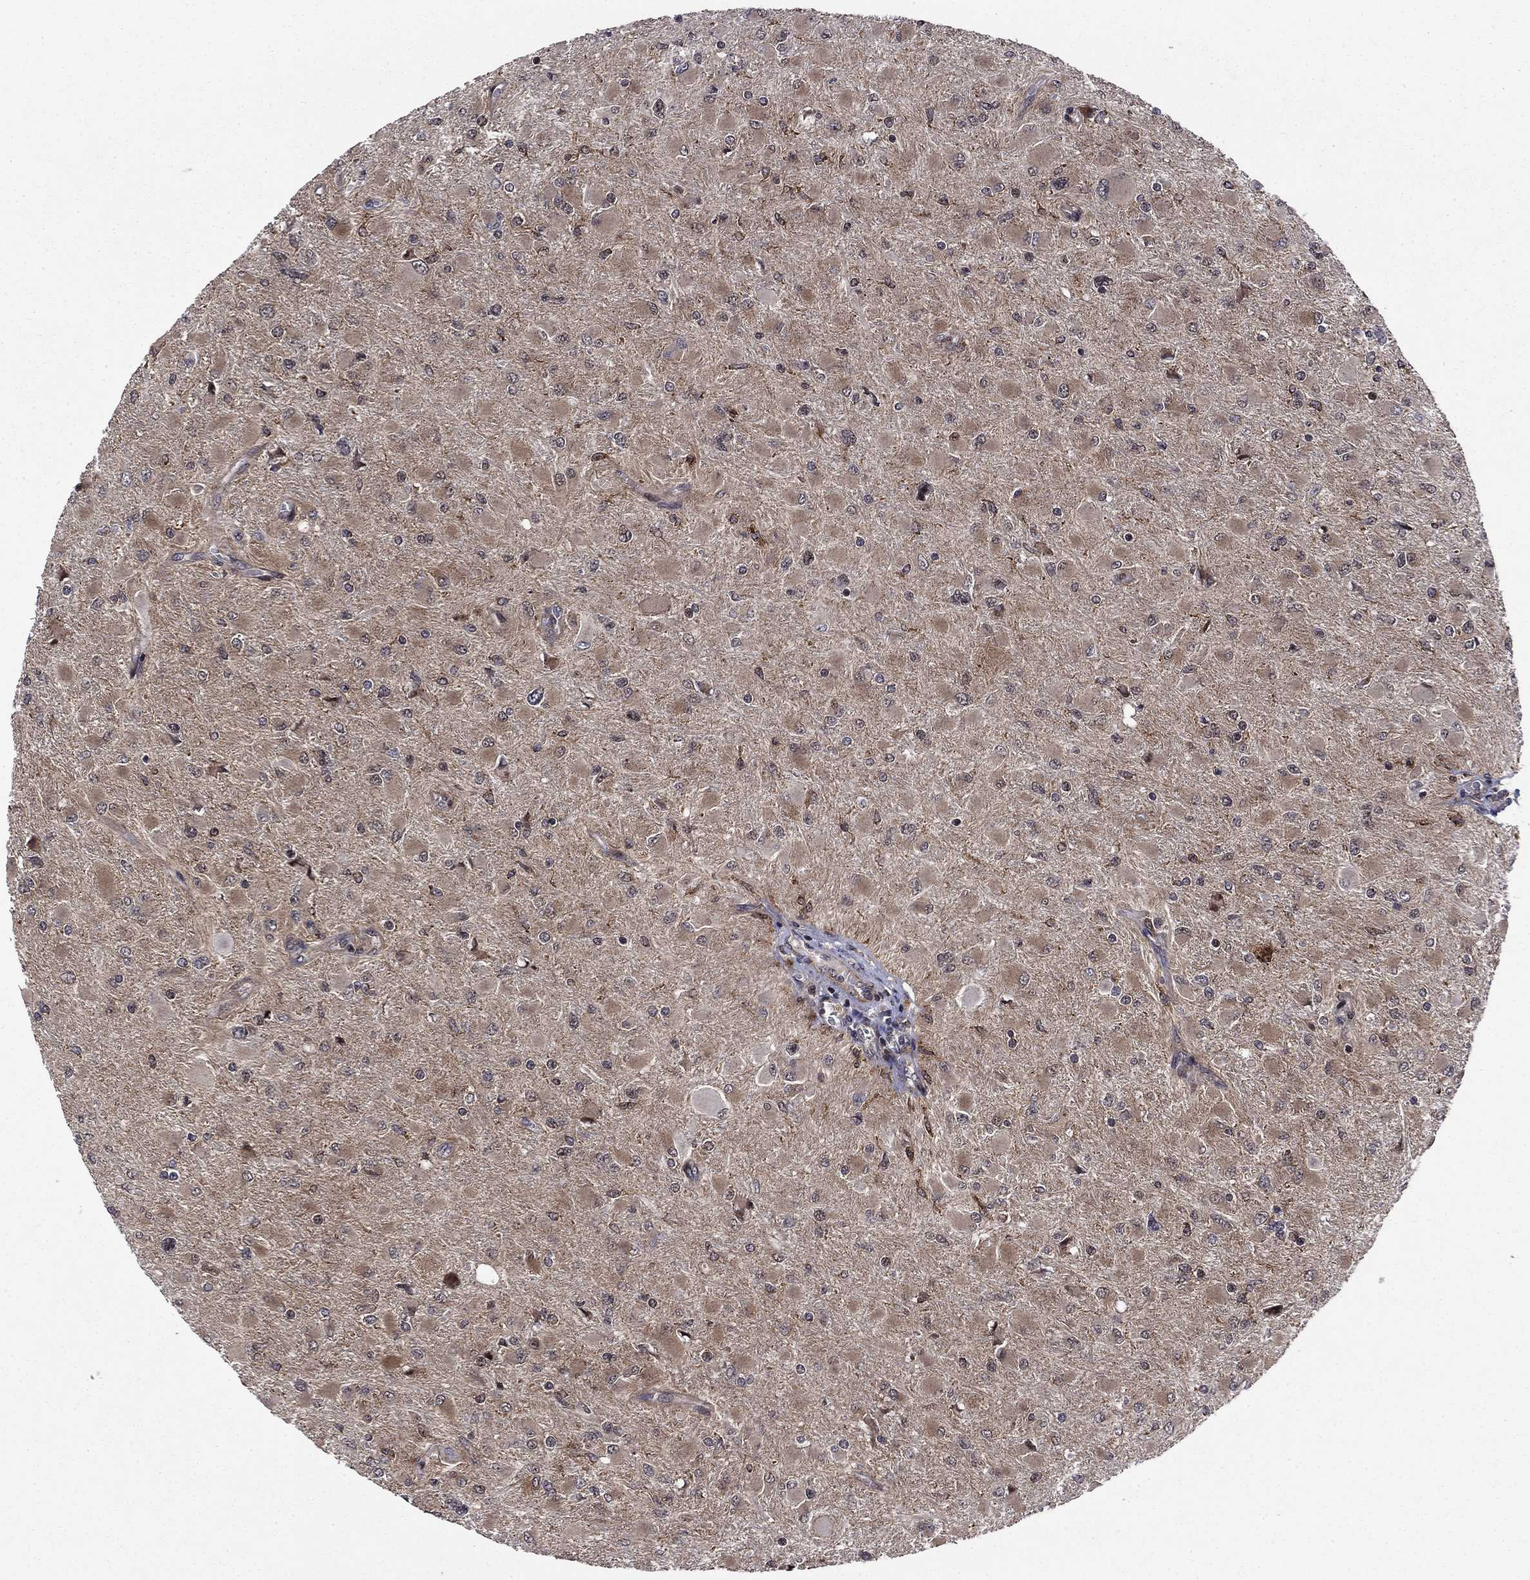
{"staining": {"intensity": "weak", "quantity": ">75%", "location": "cytoplasmic/membranous"}, "tissue": "glioma", "cell_type": "Tumor cells", "image_type": "cancer", "snomed": [{"axis": "morphology", "description": "Glioma, malignant, High grade"}, {"axis": "topography", "description": "Cerebral cortex"}], "caption": "Protein analysis of glioma tissue shows weak cytoplasmic/membranous expression in approximately >75% of tumor cells.", "gene": "AGTPBP1", "patient": {"sex": "female", "age": 36}}